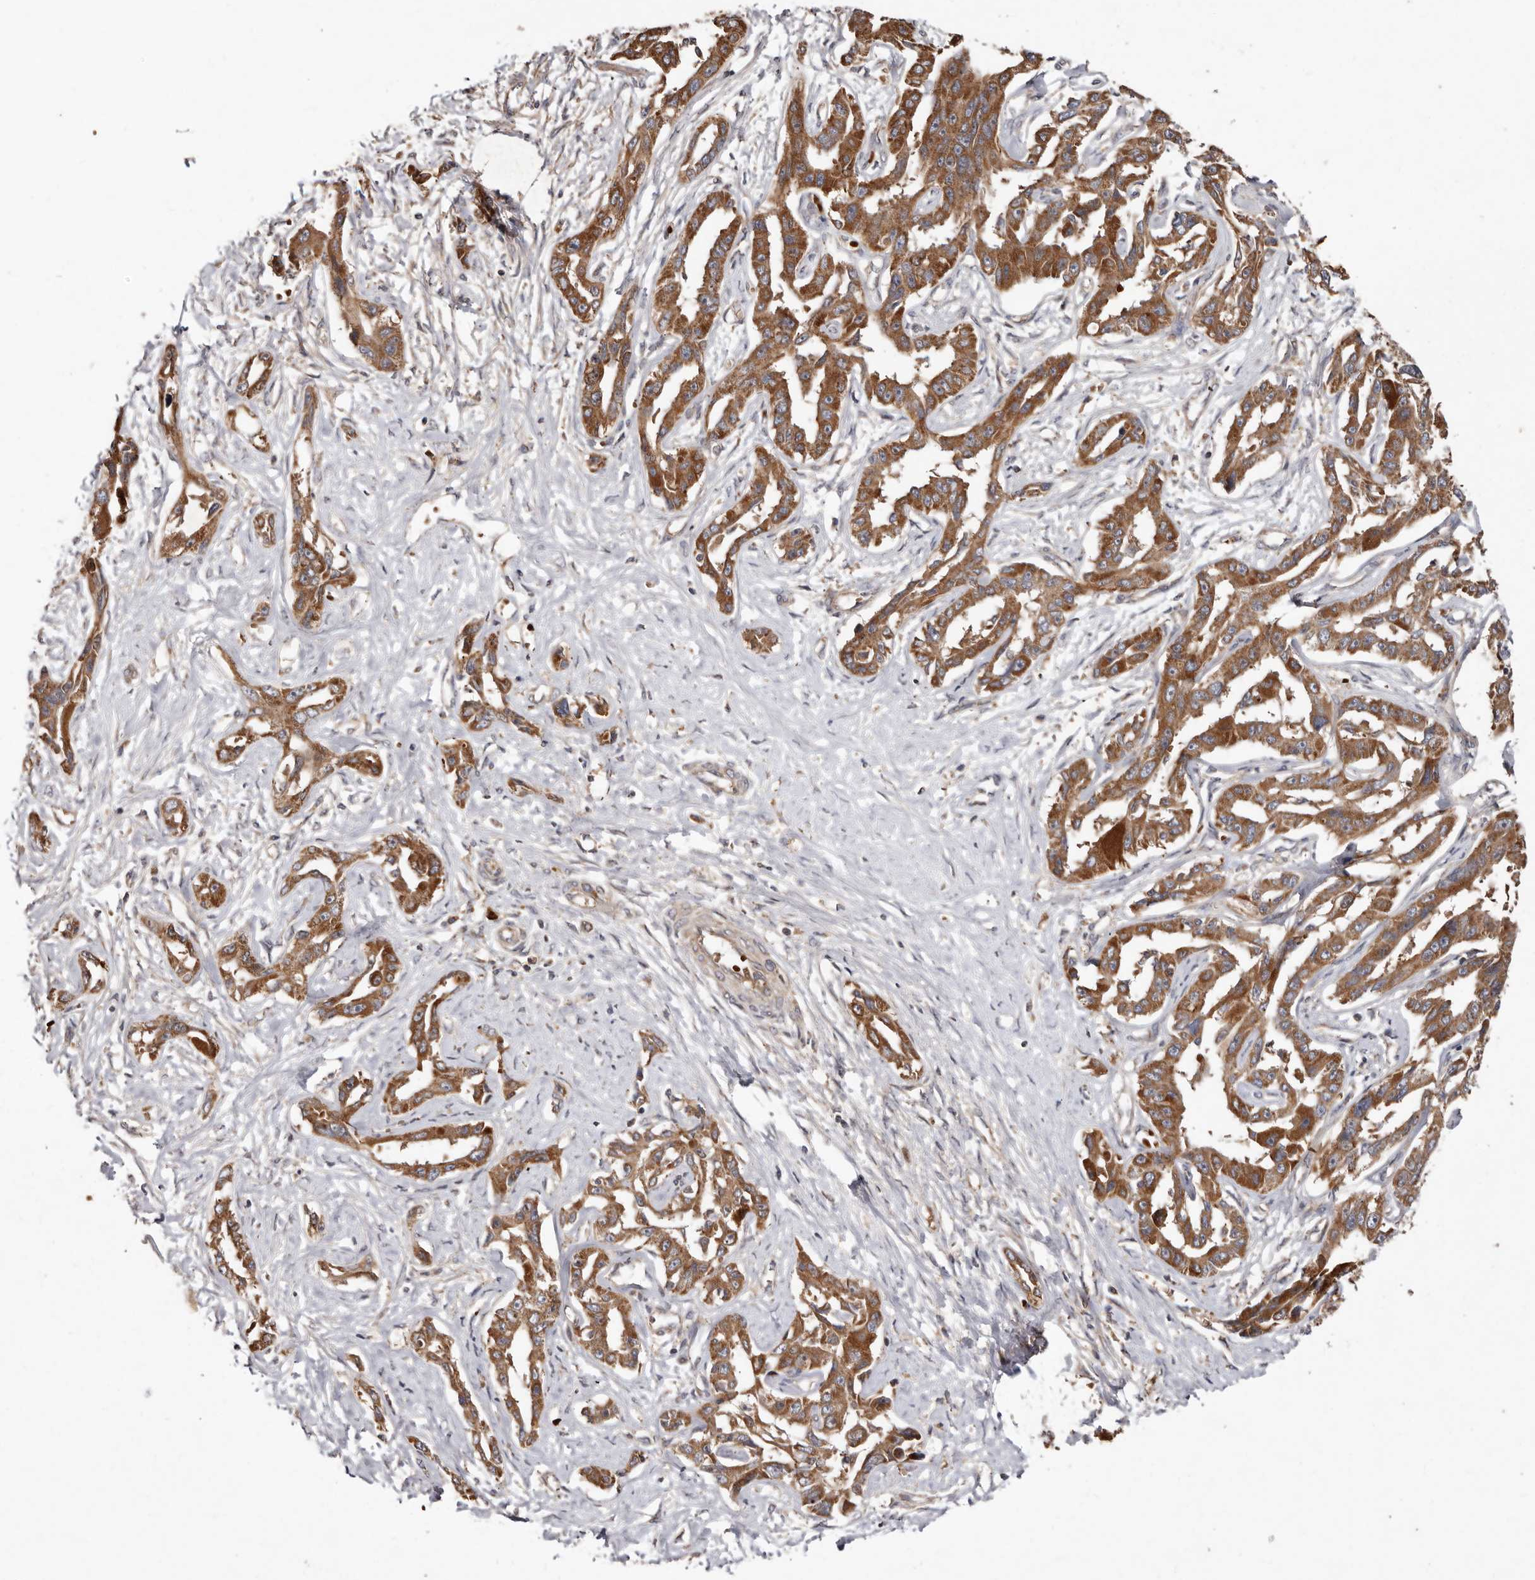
{"staining": {"intensity": "moderate", "quantity": ">75%", "location": "cytoplasmic/membranous"}, "tissue": "liver cancer", "cell_type": "Tumor cells", "image_type": "cancer", "snomed": [{"axis": "morphology", "description": "Cholangiocarcinoma"}, {"axis": "topography", "description": "Liver"}], "caption": "Immunohistochemical staining of human cholangiocarcinoma (liver) demonstrates moderate cytoplasmic/membranous protein staining in approximately >75% of tumor cells.", "gene": "GOT1L1", "patient": {"sex": "male", "age": 59}}